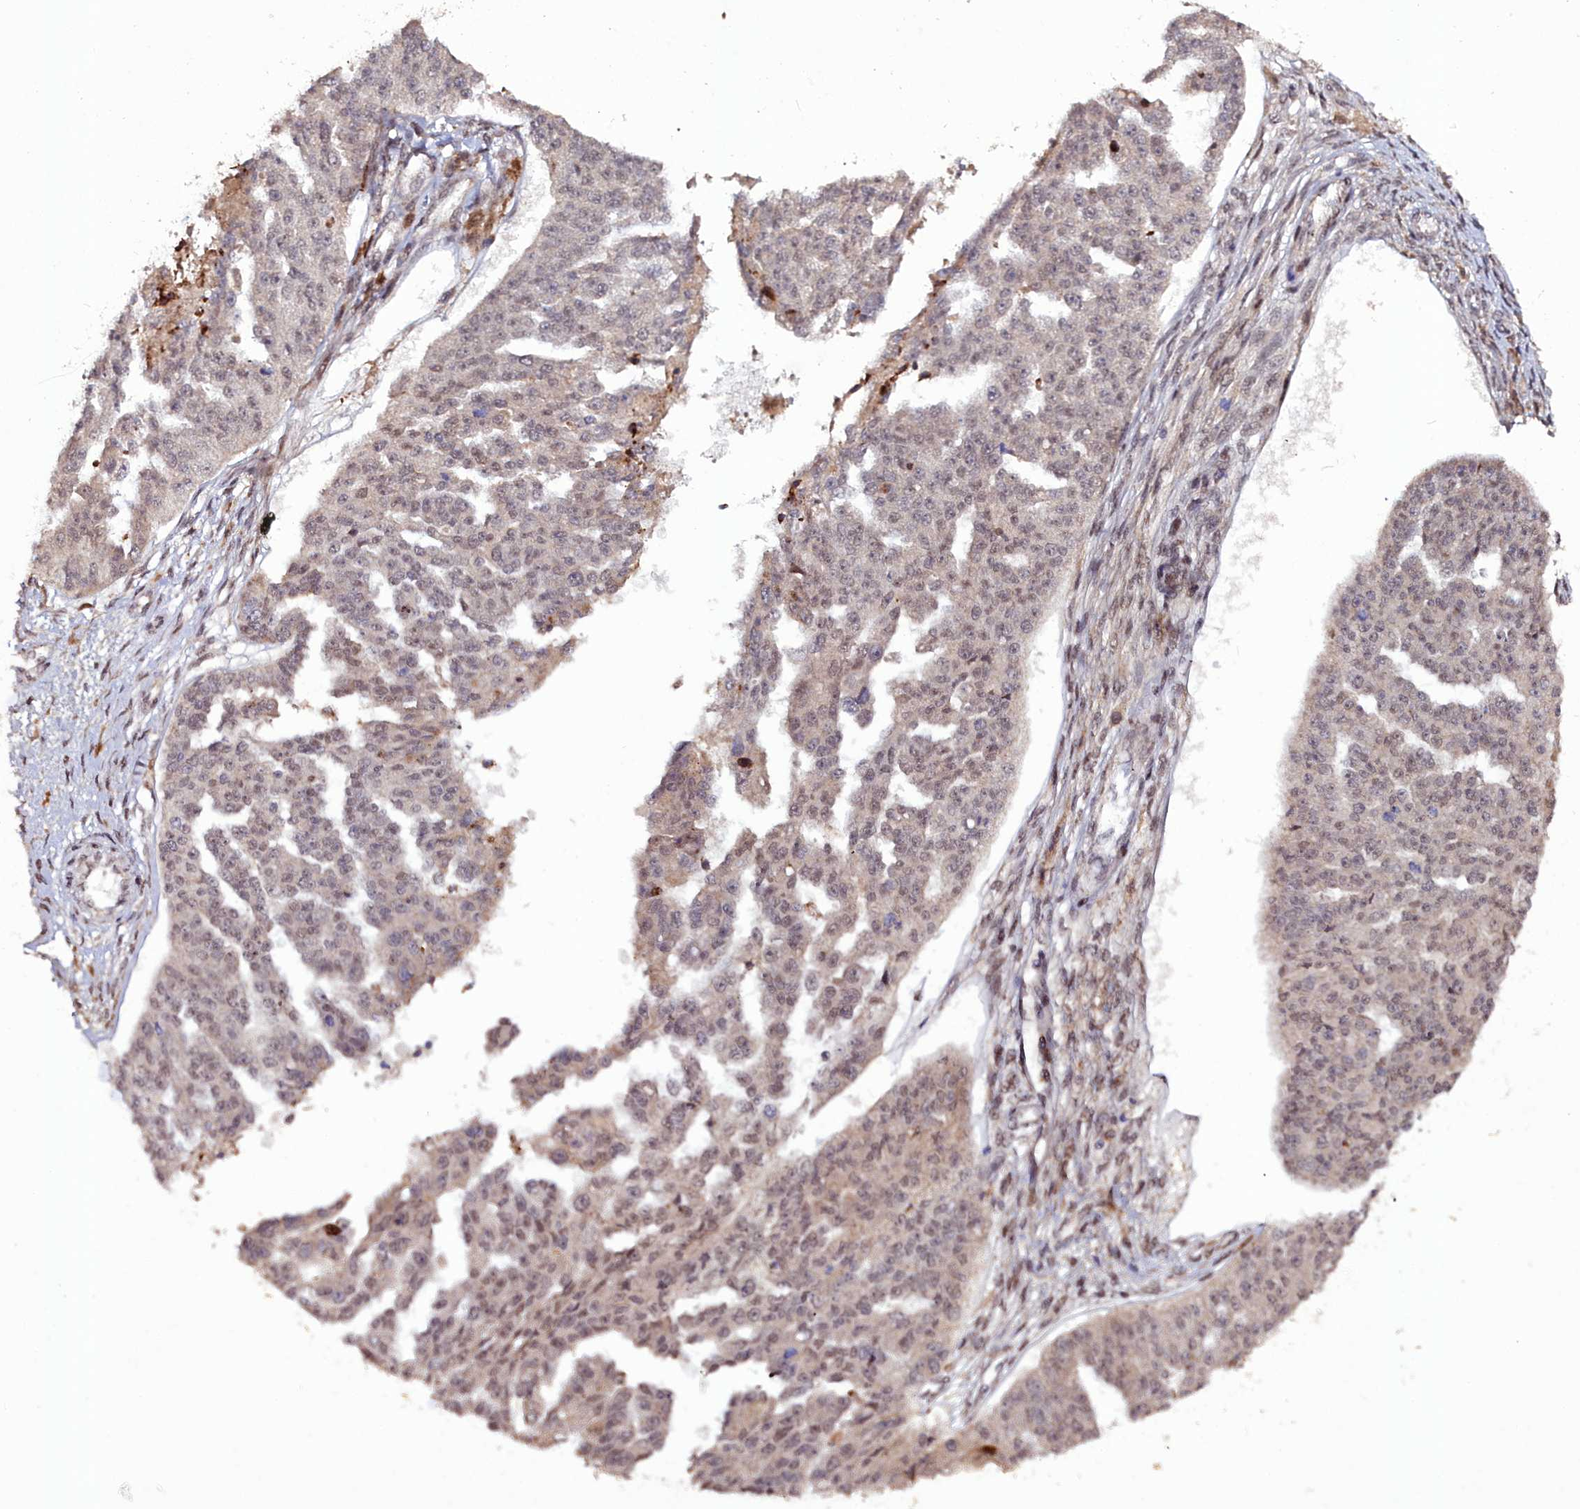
{"staining": {"intensity": "weak", "quantity": "<25%", "location": "nuclear"}, "tissue": "ovarian cancer", "cell_type": "Tumor cells", "image_type": "cancer", "snomed": [{"axis": "morphology", "description": "Cystadenocarcinoma, serous, NOS"}, {"axis": "topography", "description": "Ovary"}], "caption": "A high-resolution image shows immunohistochemistry (IHC) staining of serous cystadenocarcinoma (ovarian), which shows no significant expression in tumor cells.", "gene": "CXXC1", "patient": {"sex": "female", "age": 58}}